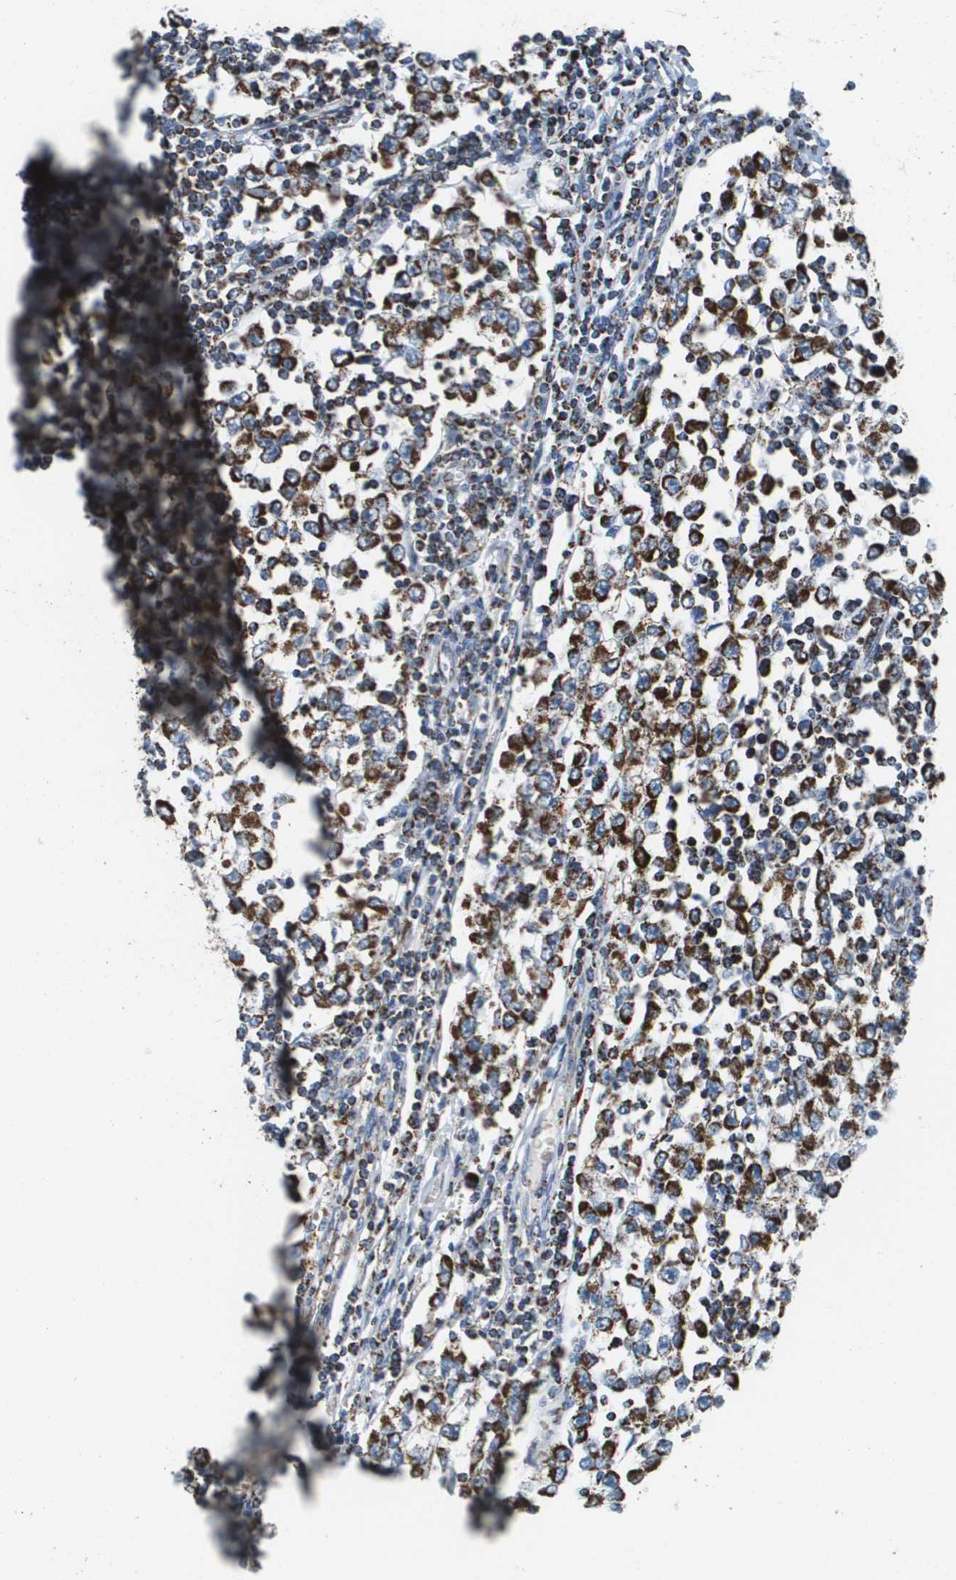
{"staining": {"intensity": "strong", "quantity": ">75%", "location": "cytoplasmic/membranous"}, "tissue": "testis cancer", "cell_type": "Tumor cells", "image_type": "cancer", "snomed": [{"axis": "morphology", "description": "Seminoma, NOS"}, {"axis": "topography", "description": "Testis"}], "caption": "A high amount of strong cytoplasmic/membranous staining is seen in about >75% of tumor cells in testis cancer tissue. (Brightfield microscopy of DAB IHC at high magnification).", "gene": "ATP5F1B", "patient": {"sex": "male", "age": 65}}